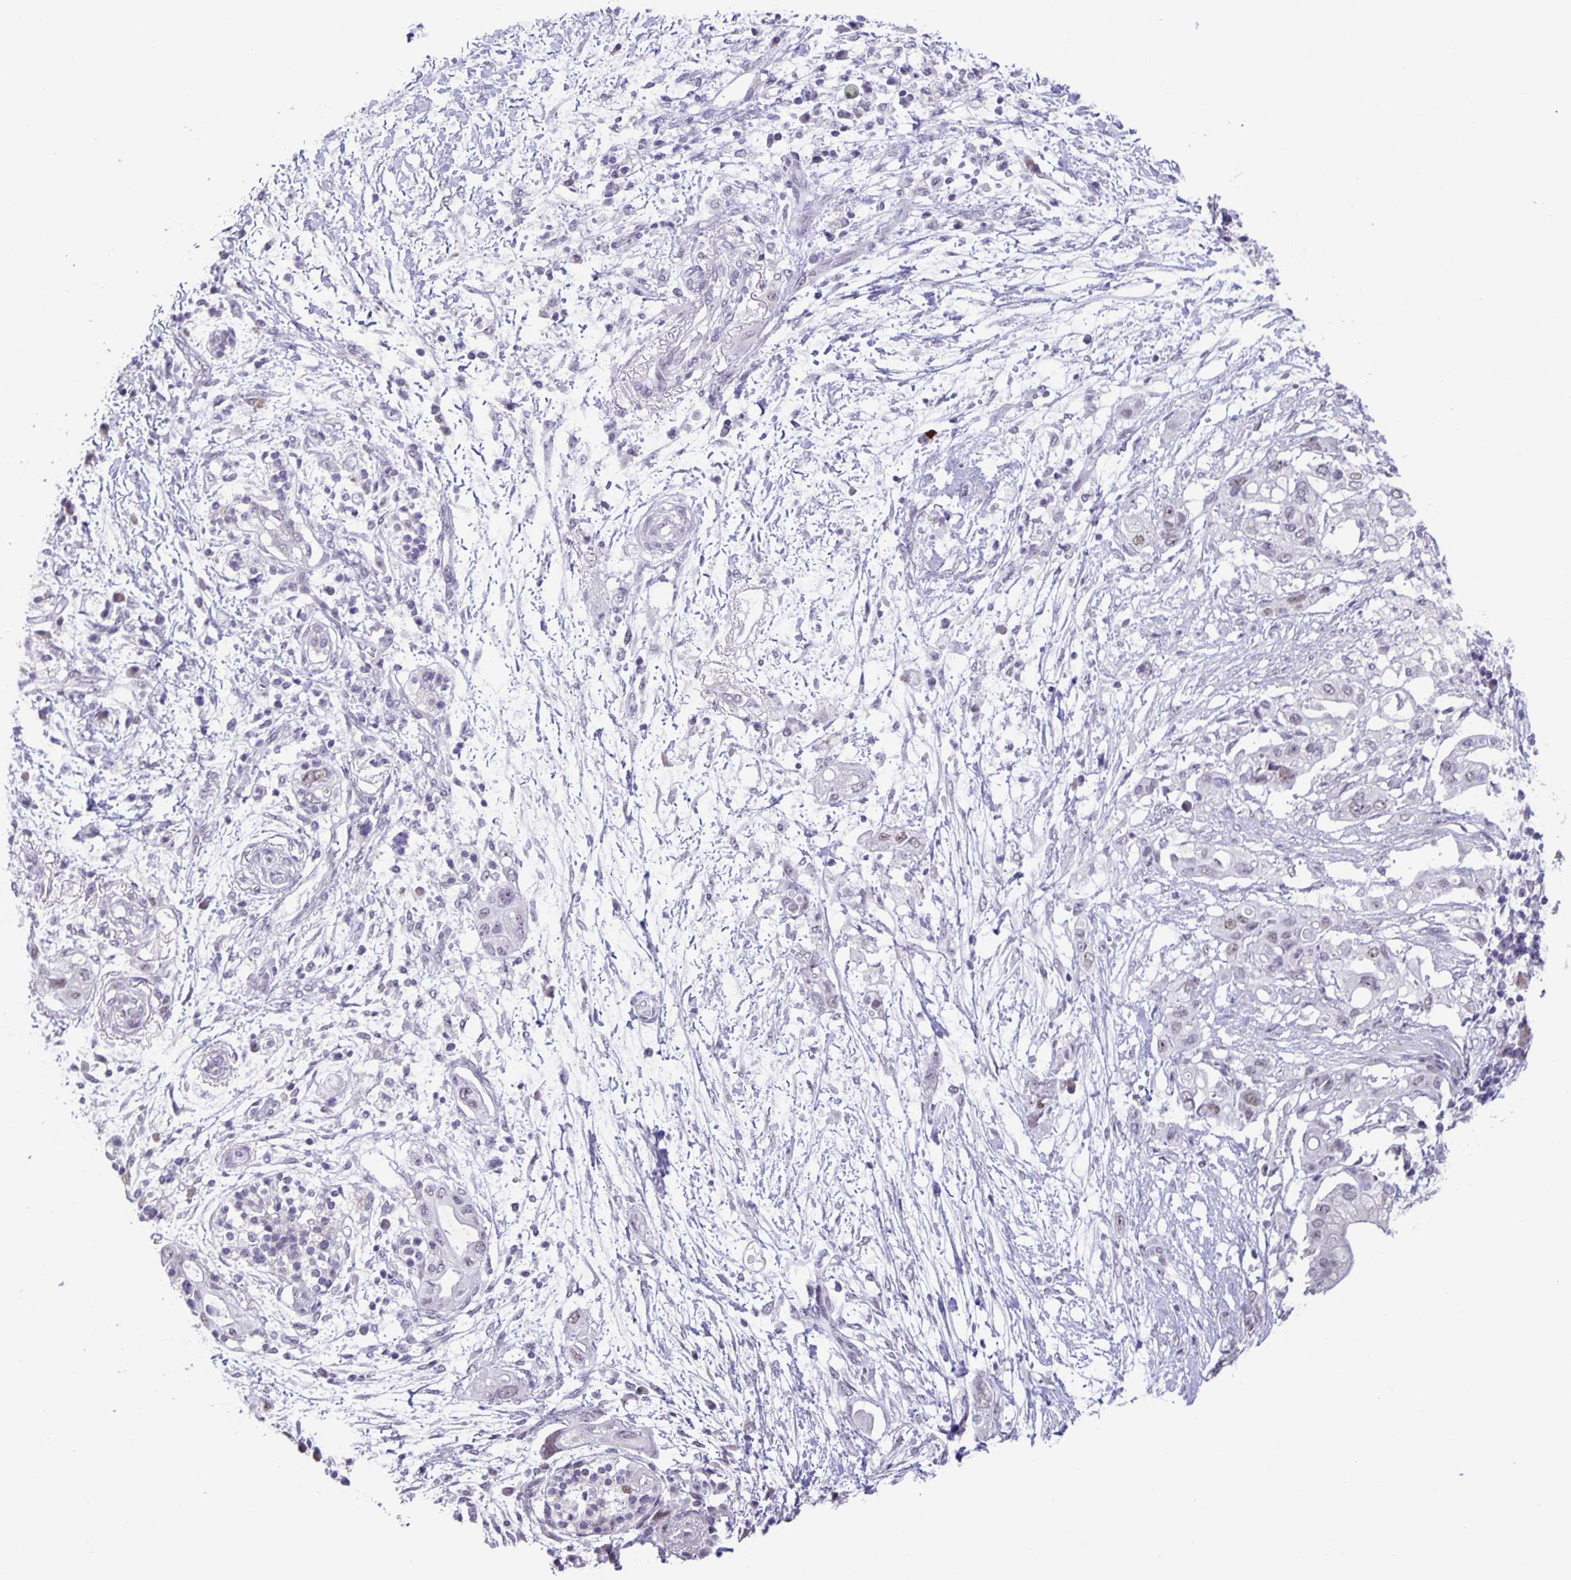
{"staining": {"intensity": "weak", "quantity": "25%-75%", "location": "nuclear"}, "tissue": "pancreatic cancer", "cell_type": "Tumor cells", "image_type": "cancer", "snomed": [{"axis": "morphology", "description": "Adenocarcinoma, NOS"}, {"axis": "topography", "description": "Pancreas"}], "caption": "A micrograph showing weak nuclear staining in approximately 25%-75% of tumor cells in pancreatic cancer (adenocarcinoma), as visualized by brown immunohistochemical staining.", "gene": "PHRF1", "patient": {"sex": "female", "age": 72}}